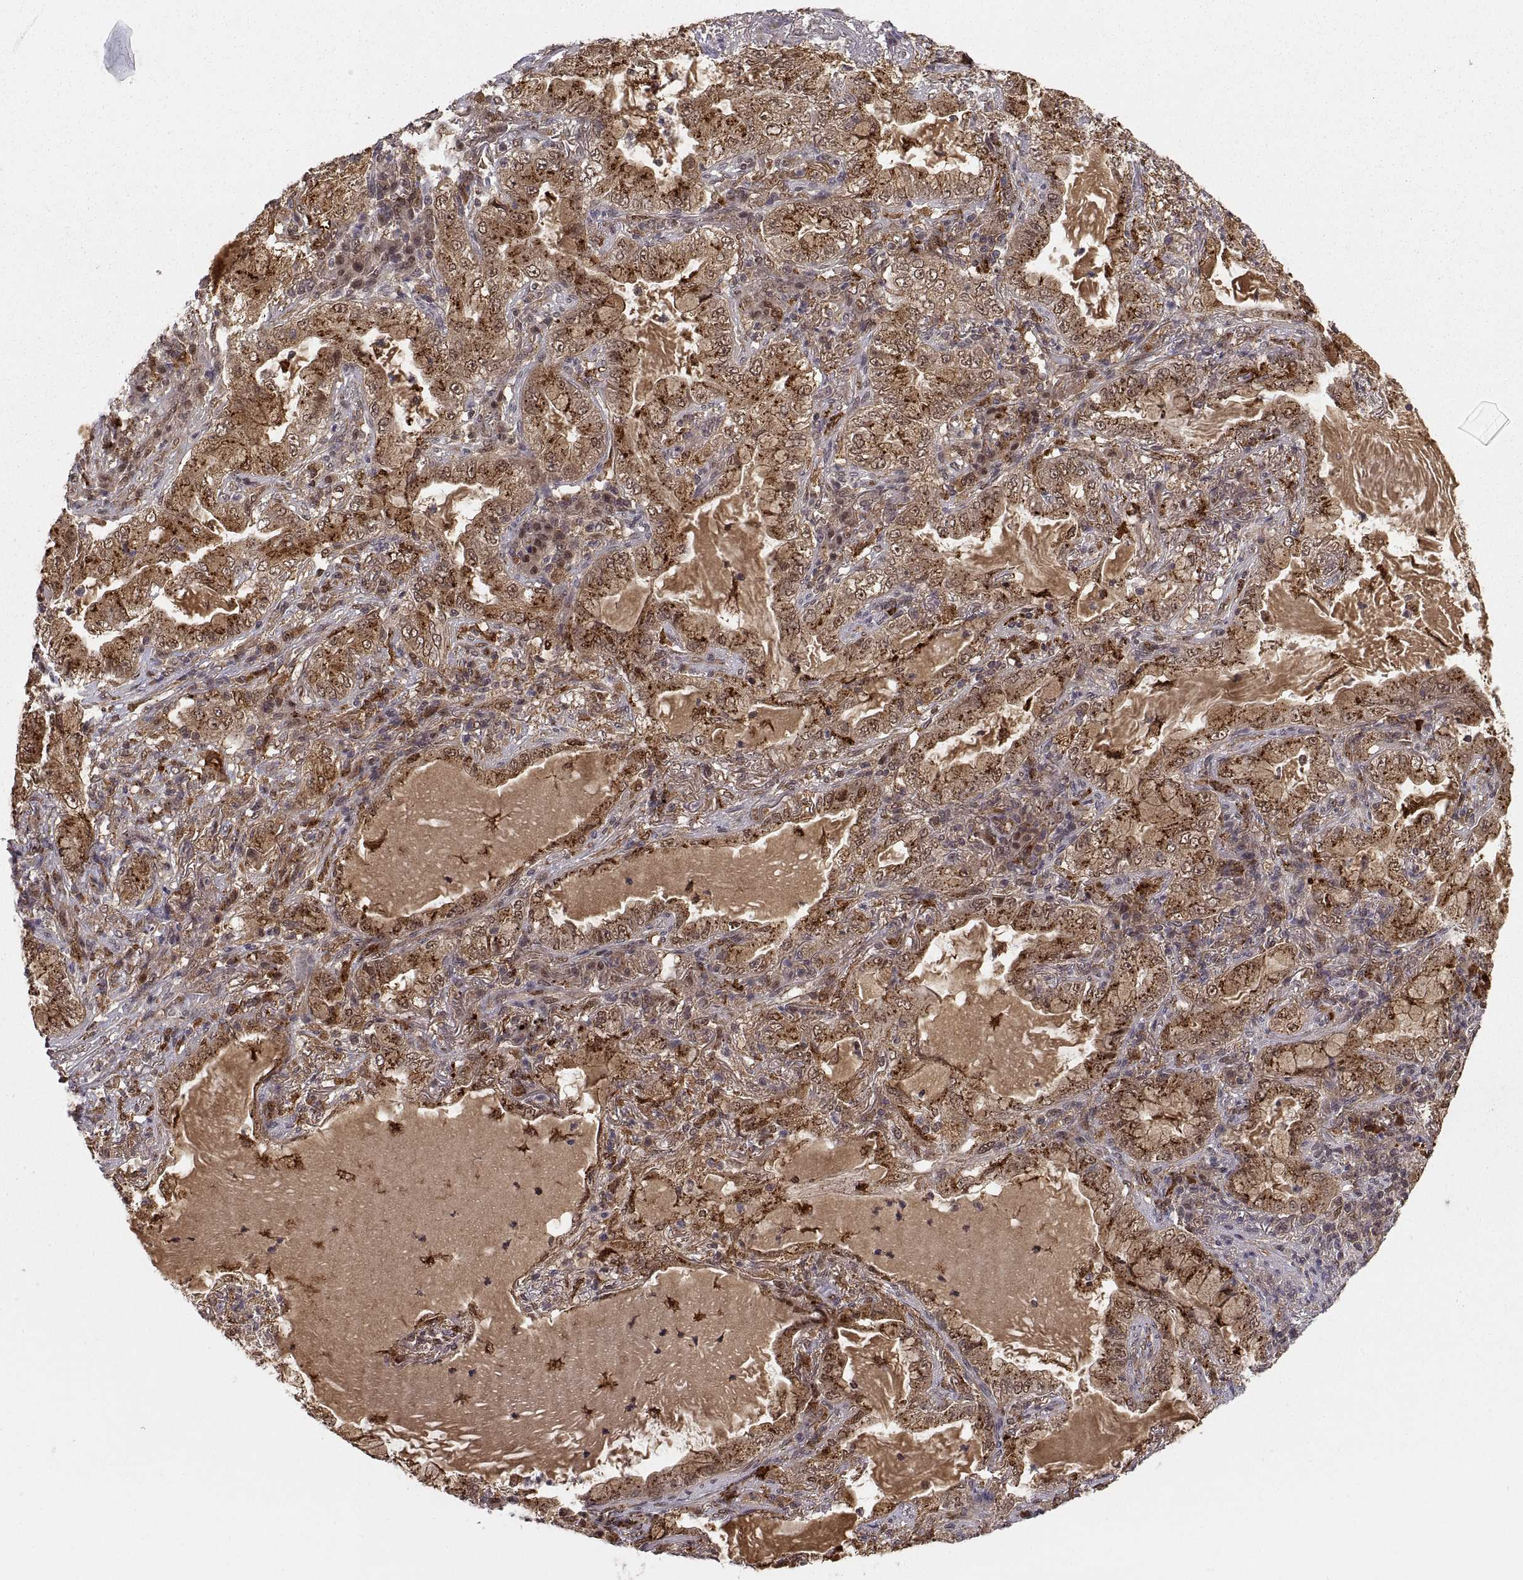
{"staining": {"intensity": "strong", "quantity": "25%-75%", "location": "cytoplasmic/membranous"}, "tissue": "lung cancer", "cell_type": "Tumor cells", "image_type": "cancer", "snomed": [{"axis": "morphology", "description": "Adenocarcinoma, NOS"}, {"axis": "topography", "description": "Lung"}], "caption": "High-power microscopy captured an immunohistochemistry photomicrograph of lung cancer, revealing strong cytoplasmic/membranous staining in approximately 25%-75% of tumor cells. The protein is shown in brown color, while the nuclei are stained blue.", "gene": "PSMC2", "patient": {"sex": "female", "age": 73}}